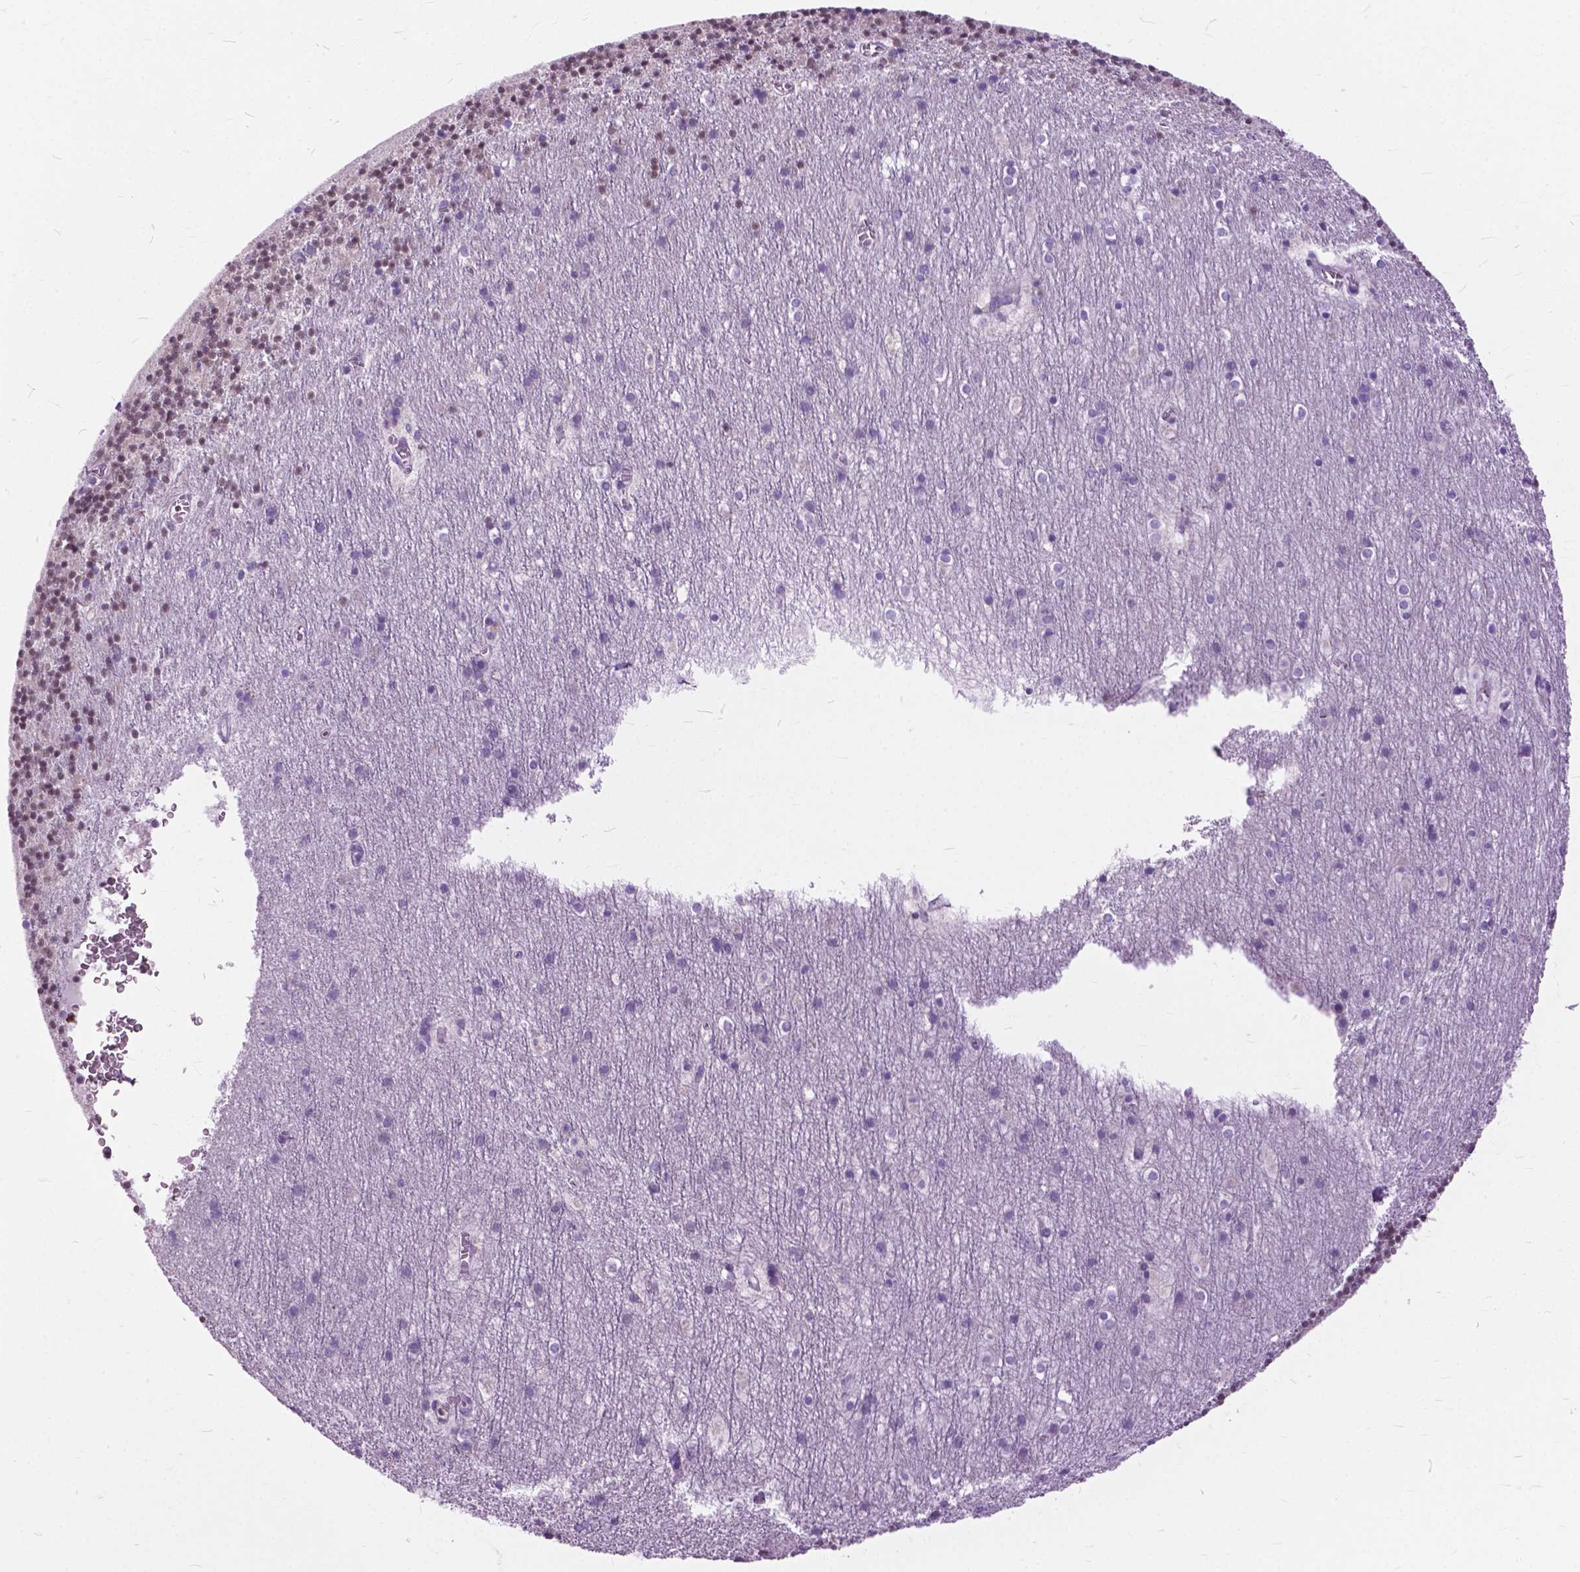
{"staining": {"intensity": "weak", "quantity": "25%-75%", "location": "nuclear"}, "tissue": "cerebellum", "cell_type": "Cells in granular layer", "image_type": "normal", "snomed": [{"axis": "morphology", "description": "Normal tissue, NOS"}, {"axis": "topography", "description": "Cerebellum"}], "caption": "Immunohistochemical staining of normal cerebellum exhibits 25%-75% levels of weak nuclear protein positivity in approximately 25%-75% of cells in granular layer.", "gene": "PRR35", "patient": {"sex": "male", "age": 70}}